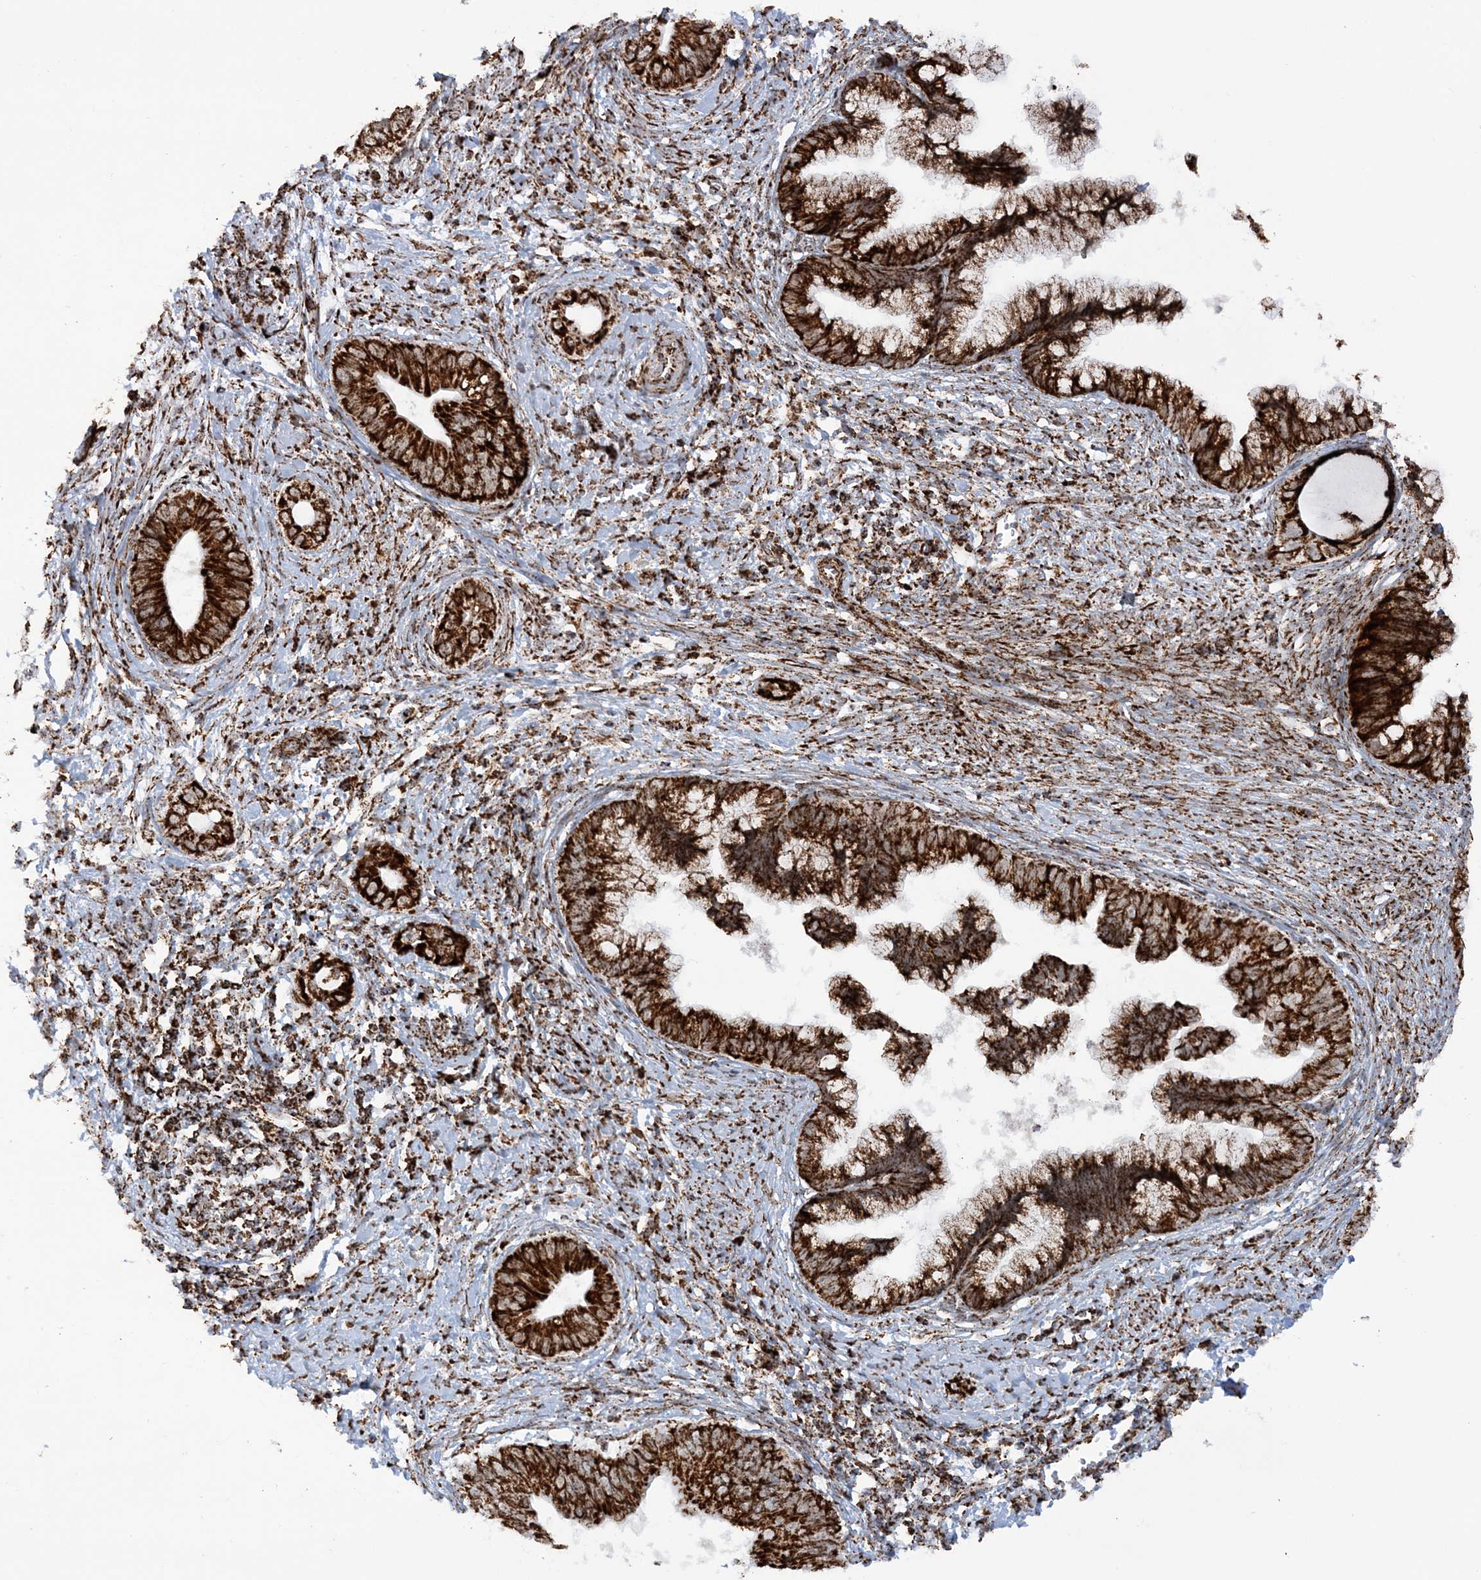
{"staining": {"intensity": "strong", "quantity": ">75%", "location": "cytoplasmic/membranous"}, "tissue": "cervical cancer", "cell_type": "Tumor cells", "image_type": "cancer", "snomed": [{"axis": "morphology", "description": "Adenocarcinoma, NOS"}, {"axis": "topography", "description": "Cervix"}], "caption": "Immunohistochemical staining of human adenocarcinoma (cervical) demonstrates high levels of strong cytoplasmic/membranous staining in approximately >75% of tumor cells.", "gene": "CRY2", "patient": {"sex": "female", "age": 44}}